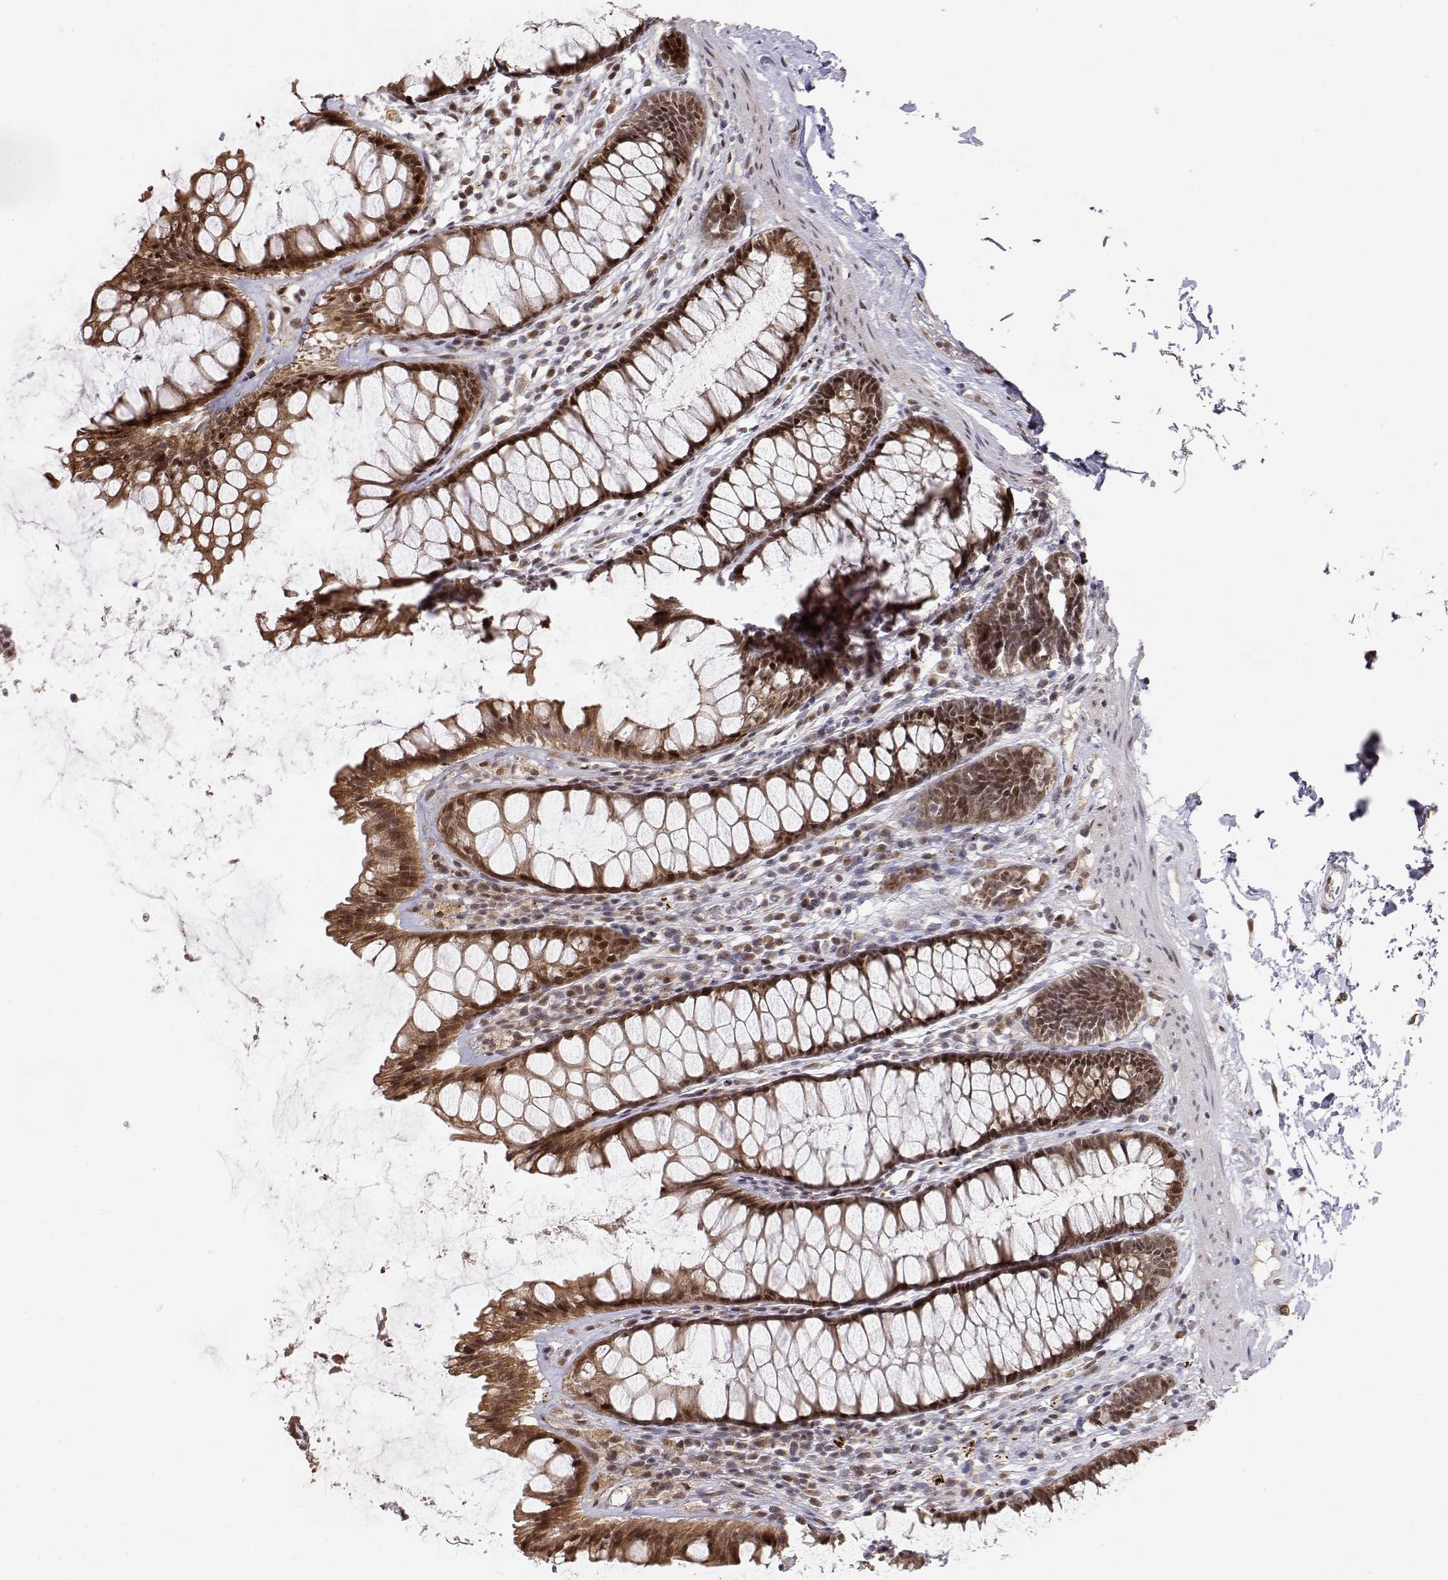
{"staining": {"intensity": "strong", "quantity": ">75%", "location": "cytoplasmic/membranous,nuclear"}, "tissue": "rectum", "cell_type": "Glandular cells", "image_type": "normal", "snomed": [{"axis": "morphology", "description": "Normal tissue, NOS"}, {"axis": "topography", "description": "Rectum"}], "caption": "Immunohistochemical staining of unremarkable rectum demonstrates high levels of strong cytoplasmic/membranous,nuclear positivity in about >75% of glandular cells. The protein of interest is stained brown, and the nuclei are stained in blue (DAB IHC with brightfield microscopy, high magnification).", "gene": "BRCA1", "patient": {"sex": "male", "age": 72}}